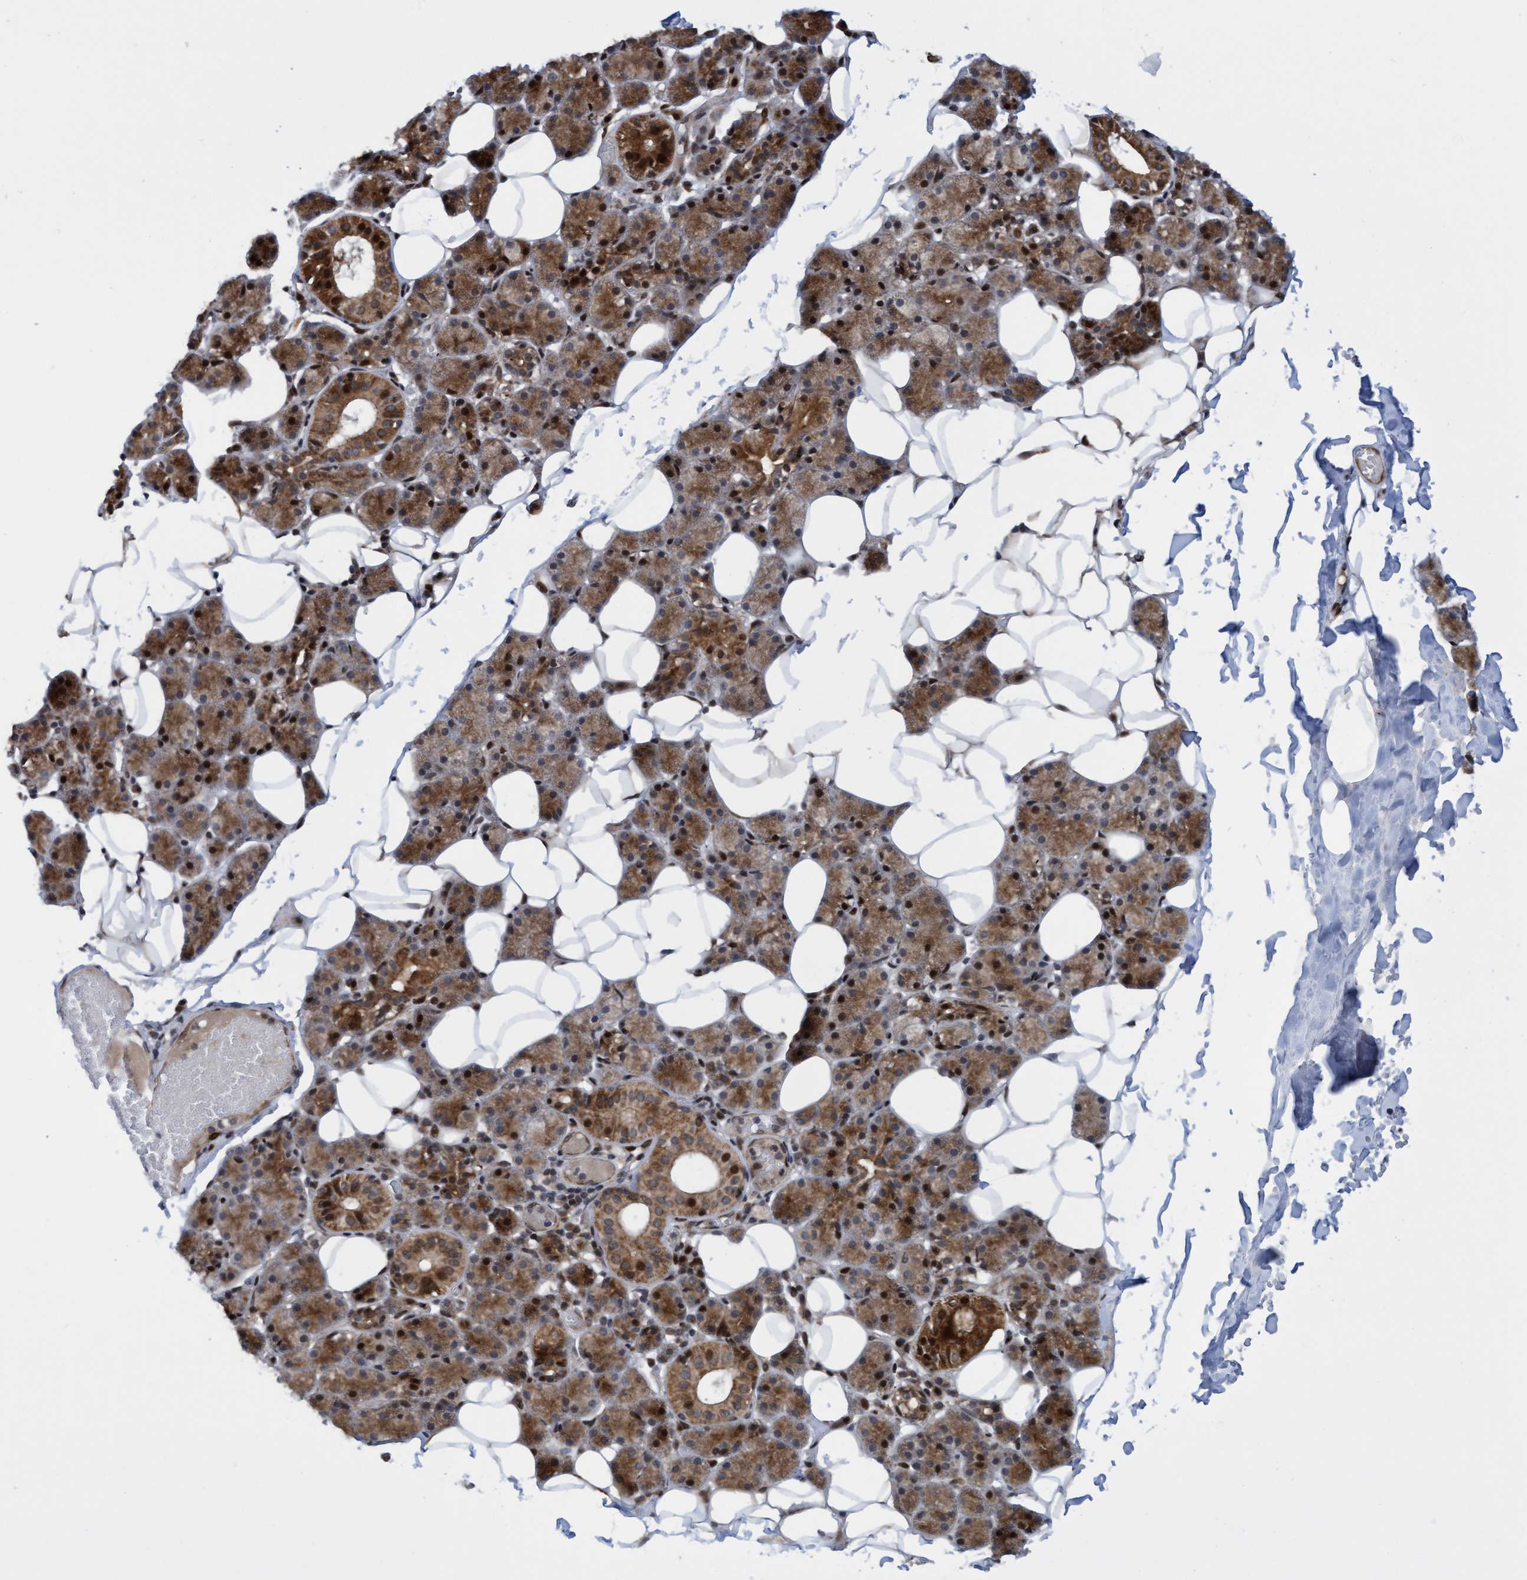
{"staining": {"intensity": "moderate", "quantity": ">75%", "location": "cytoplasmic/membranous,nuclear"}, "tissue": "salivary gland", "cell_type": "Glandular cells", "image_type": "normal", "snomed": [{"axis": "morphology", "description": "Normal tissue, NOS"}, {"axis": "topography", "description": "Salivary gland"}], "caption": "Salivary gland stained for a protein (brown) displays moderate cytoplasmic/membranous,nuclear positive positivity in approximately >75% of glandular cells.", "gene": "ITFG1", "patient": {"sex": "female", "age": 33}}